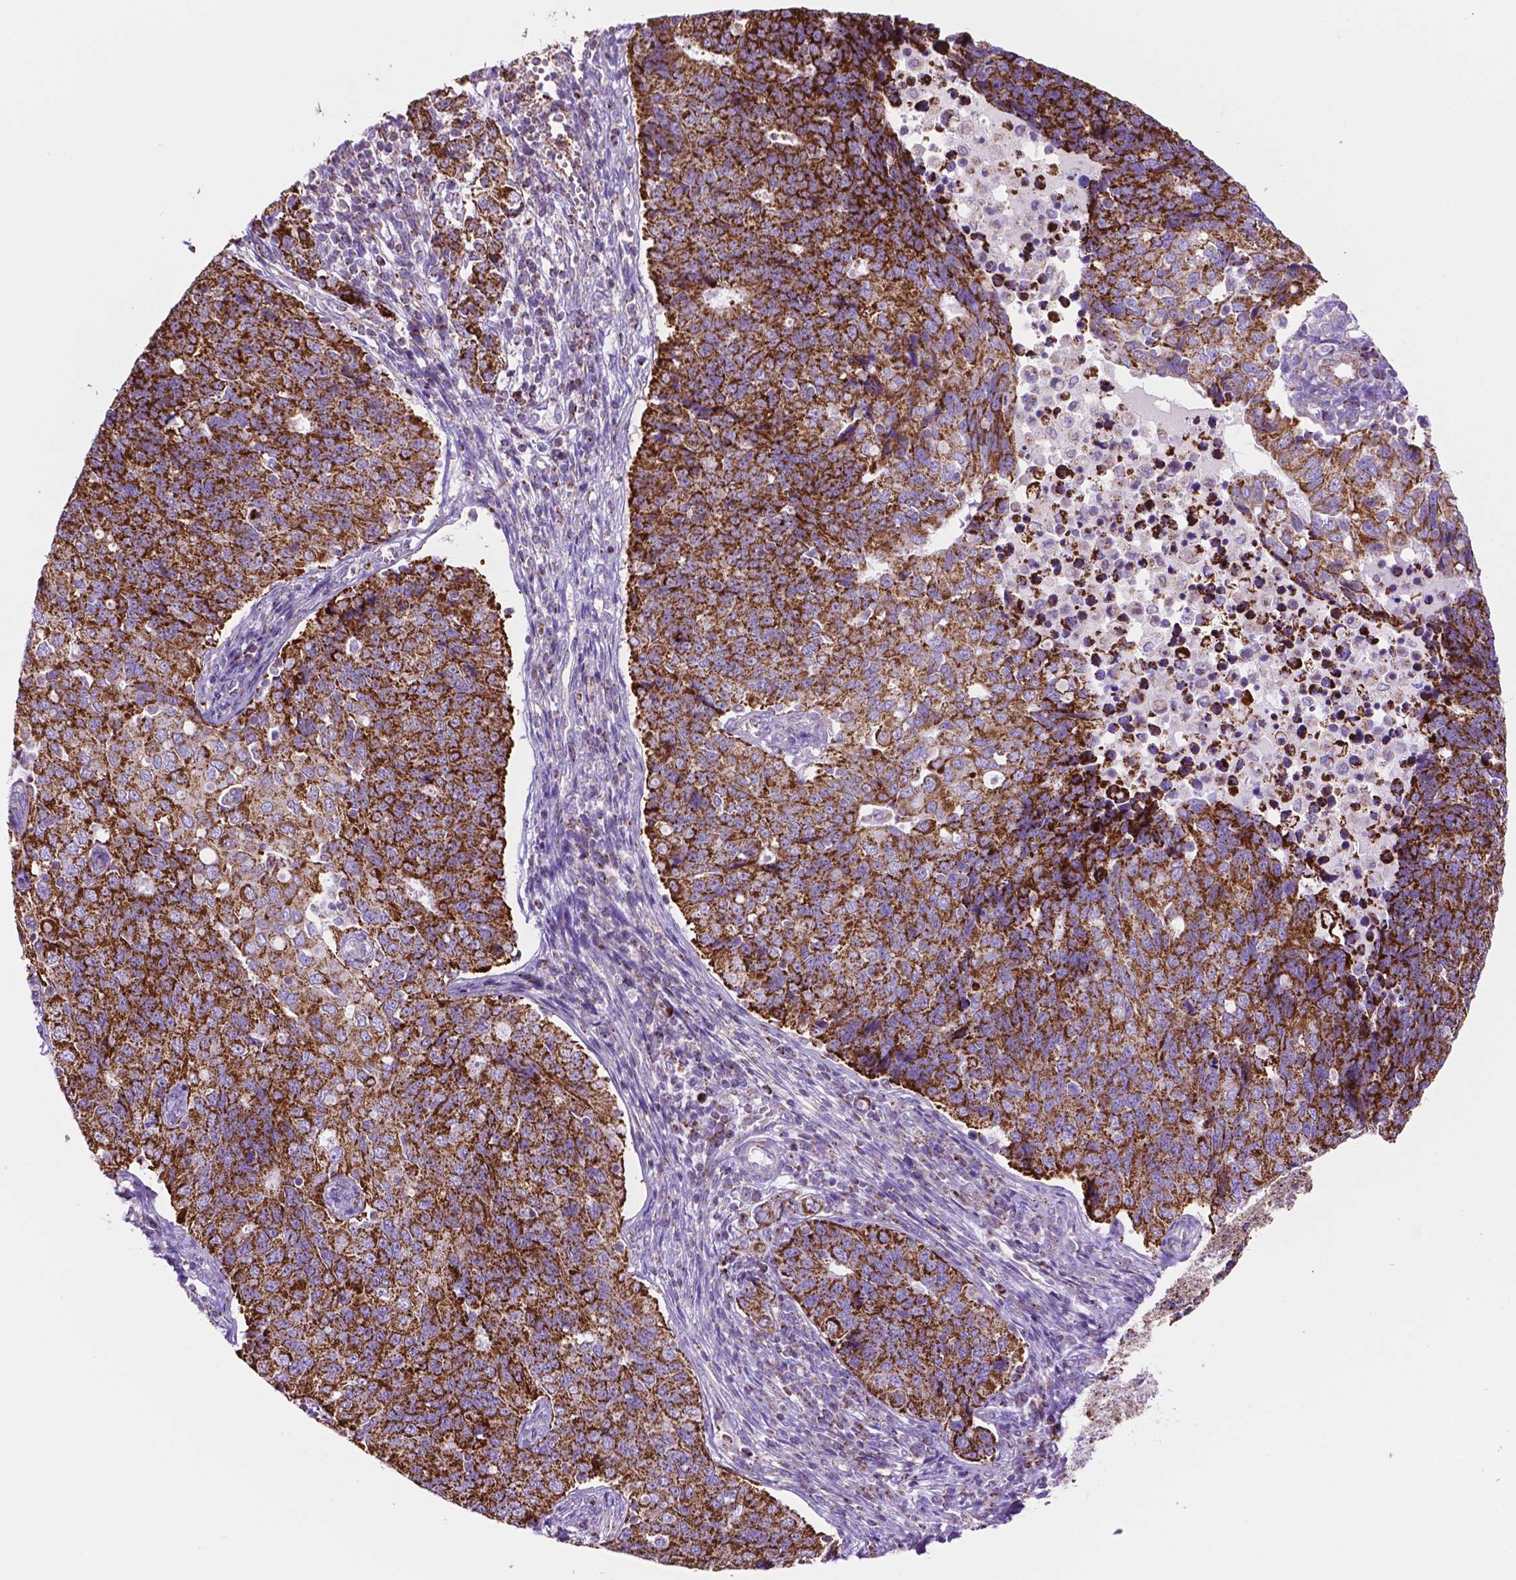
{"staining": {"intensity": "strong", "quantity": ">75%", "location": "cytoplasmic/membranous"}, "tissue": "endometrial cancer", "cell_type": "Tumor cells", "image_type": "cancer", "snomed": [{"axis": "morphology", "description": "Adenocarcinoma, NOS"}, {"axis": "topography", "description": "Endometrium"}], "caption": "Endometrial adenocarcinoma was stained to show a protein in brown. There is high levels of strong cytoplasmic/membranous expression in about >75% of tumor cells.", "gene": "GDPD5", "patient": {"sex": "female", "age": 43}}